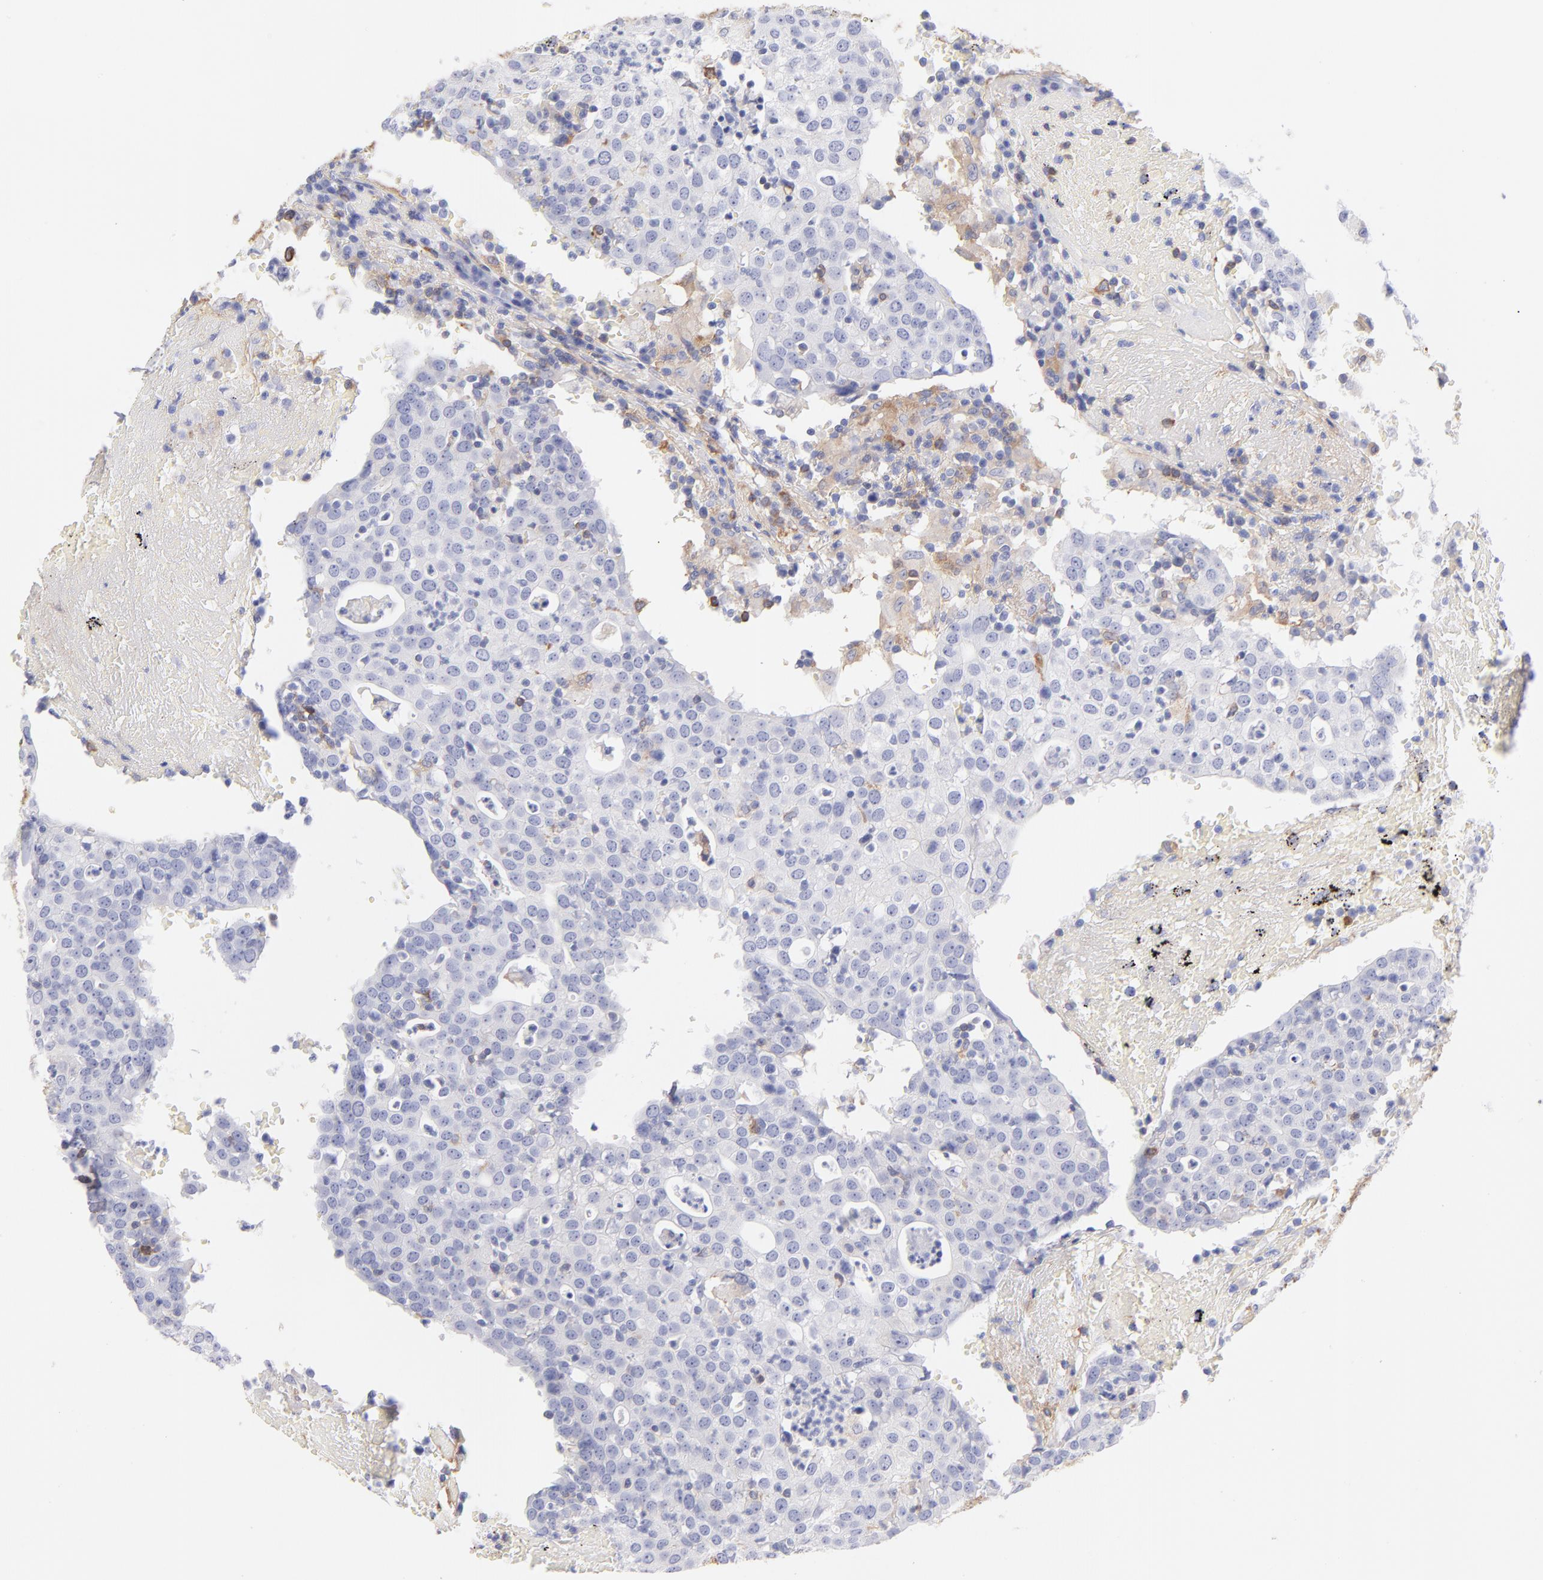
{"staining": {"intensity": "weak", "quantity": "<25%", "location": "cytoplasmic/membranous"}, "tissue": "head and neck cancer", "cell_type": "Tumor cells", "image_type": "cancer", "snomed": [{"axis": "morphology", "description": "Adenocarcinoma, NOS"}, {"axis": "topography", "description": "Salivary gland"}, {"axis": "topography", "description": "Head-Neck"}], "caption": "This image is of head and neck adenocarcinoma stained with IHC to label a protein in brown with the nuclei are counter-stained blue. There is no positivity in tumor cells.", "gene": "PRKCA", "patient": {"sex": "female", "age": 65}}